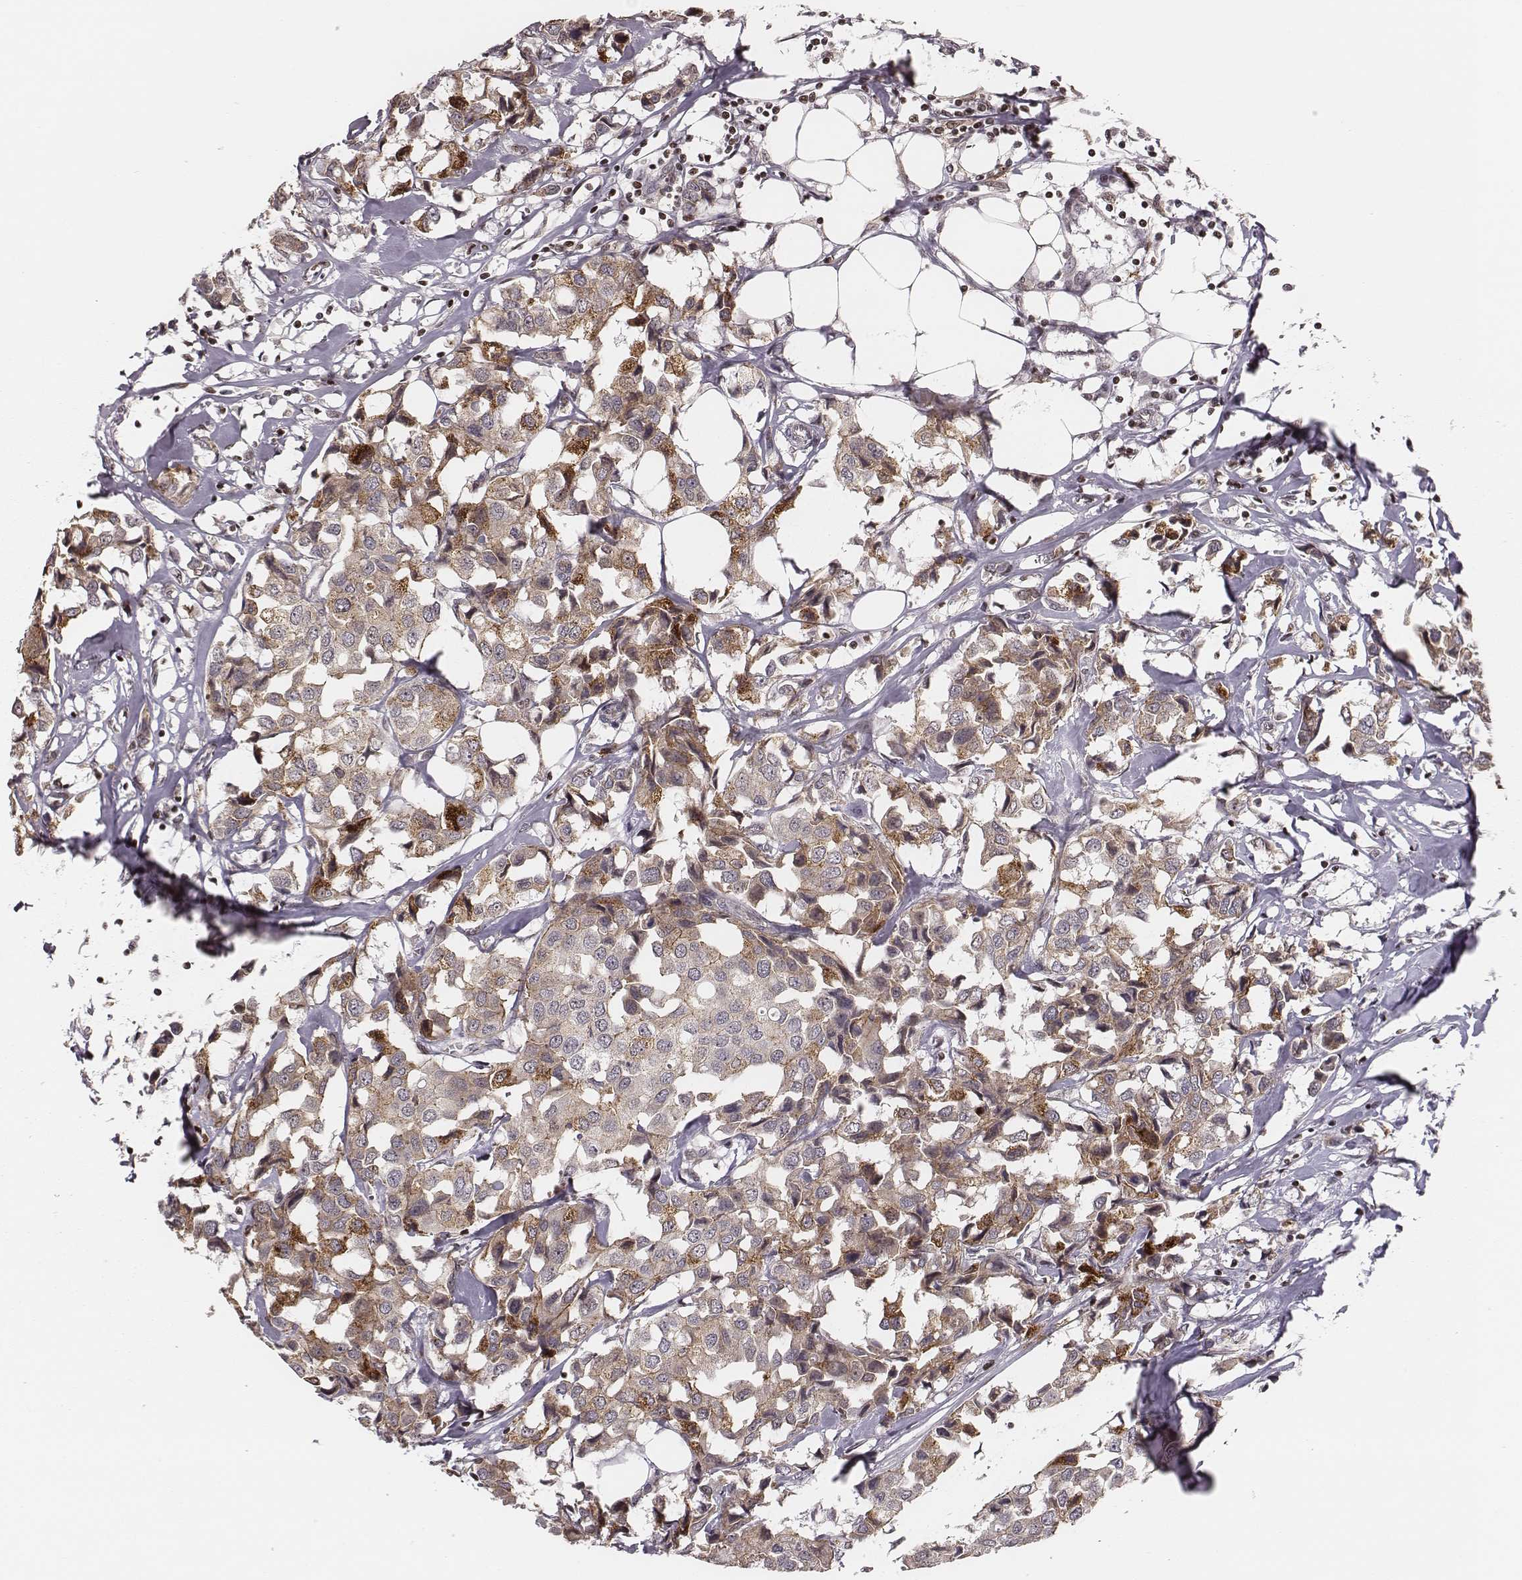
{"staining": {"intensity": "weak", "quantity": "25%-75%", "location": "cytoplasmic/membranous"}, "tissue": "breast cancer", "cell_type": "Tumor cells", "image_type": "cancer", "snomed": [{"axis": "morphology", "description": "Duct carcinoma"}, {"axis": "topography", "description": "Breast"}], "caption": "An IHC image of neoplastic tissue is shown. Protein staining in brown highlights weak cytoplasmic/membranous positivity in breast cancer (infiltrating ductal carcinoma) within tumor cells.", "gene": "WDR59", "patient": {"sex": "female", "age": 80}}